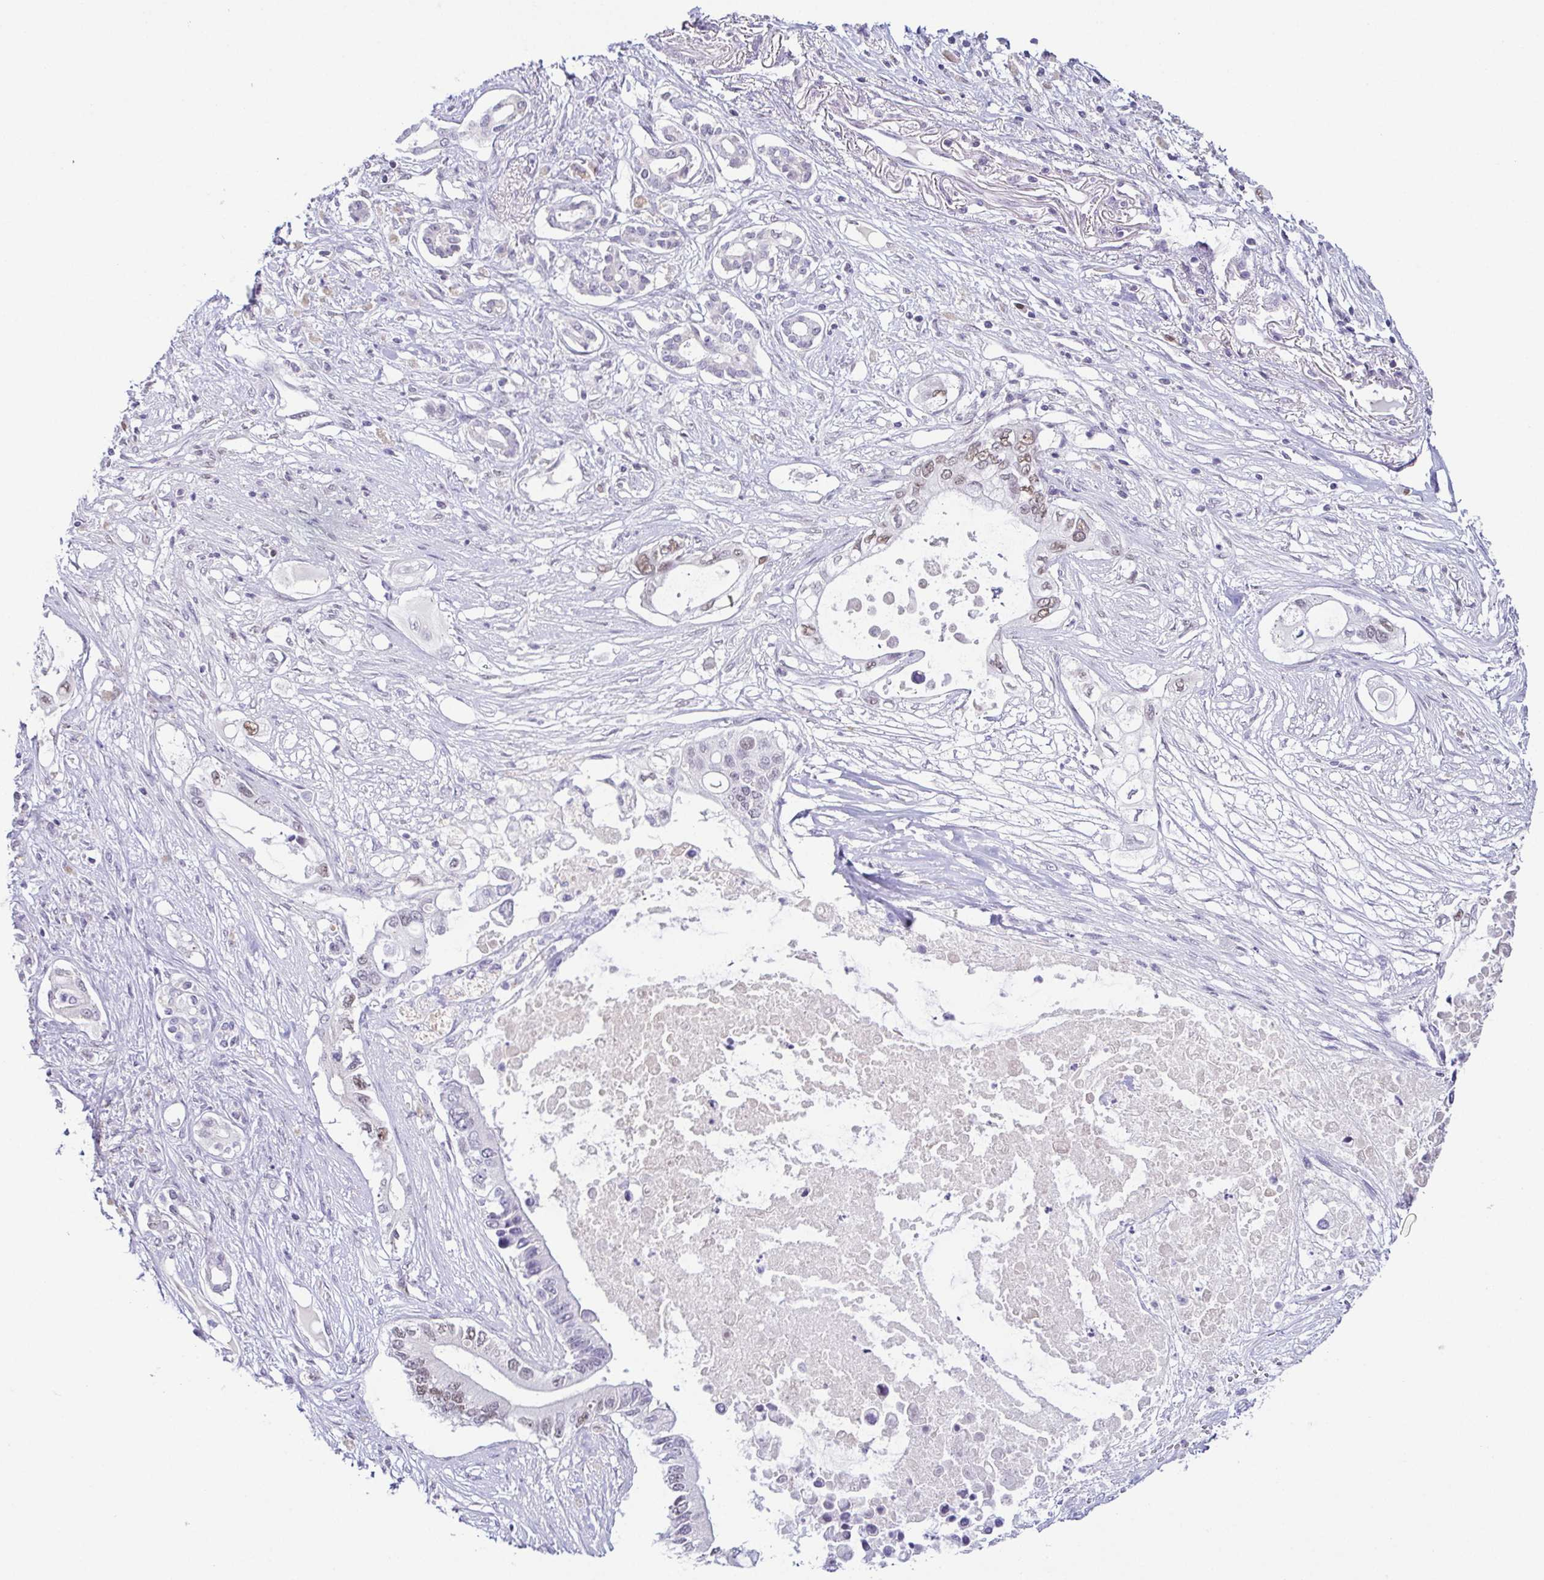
{"staining": {"intensity": "moderate", "quantity": "<25%", "location": "nuclear"}, "tissue": "pancreatic cancer", "cell_type": "Tumor cells", "image_type": "cancer", "snomed": [{"axis": "morphology", "description": "Adenocarcinoma, NOS"}, {"axis": "topography", "description": "Pancreas"}], "caption": "IHC (DAB (3,3'-diaminobenzidine)) staining of human pancreatic adenocarcinoma exhibits moderate nuclear protein positivity in about <25% of tumor cells.", "gene": "TCF3", "patient": {"sex": "female", "age": 63}}